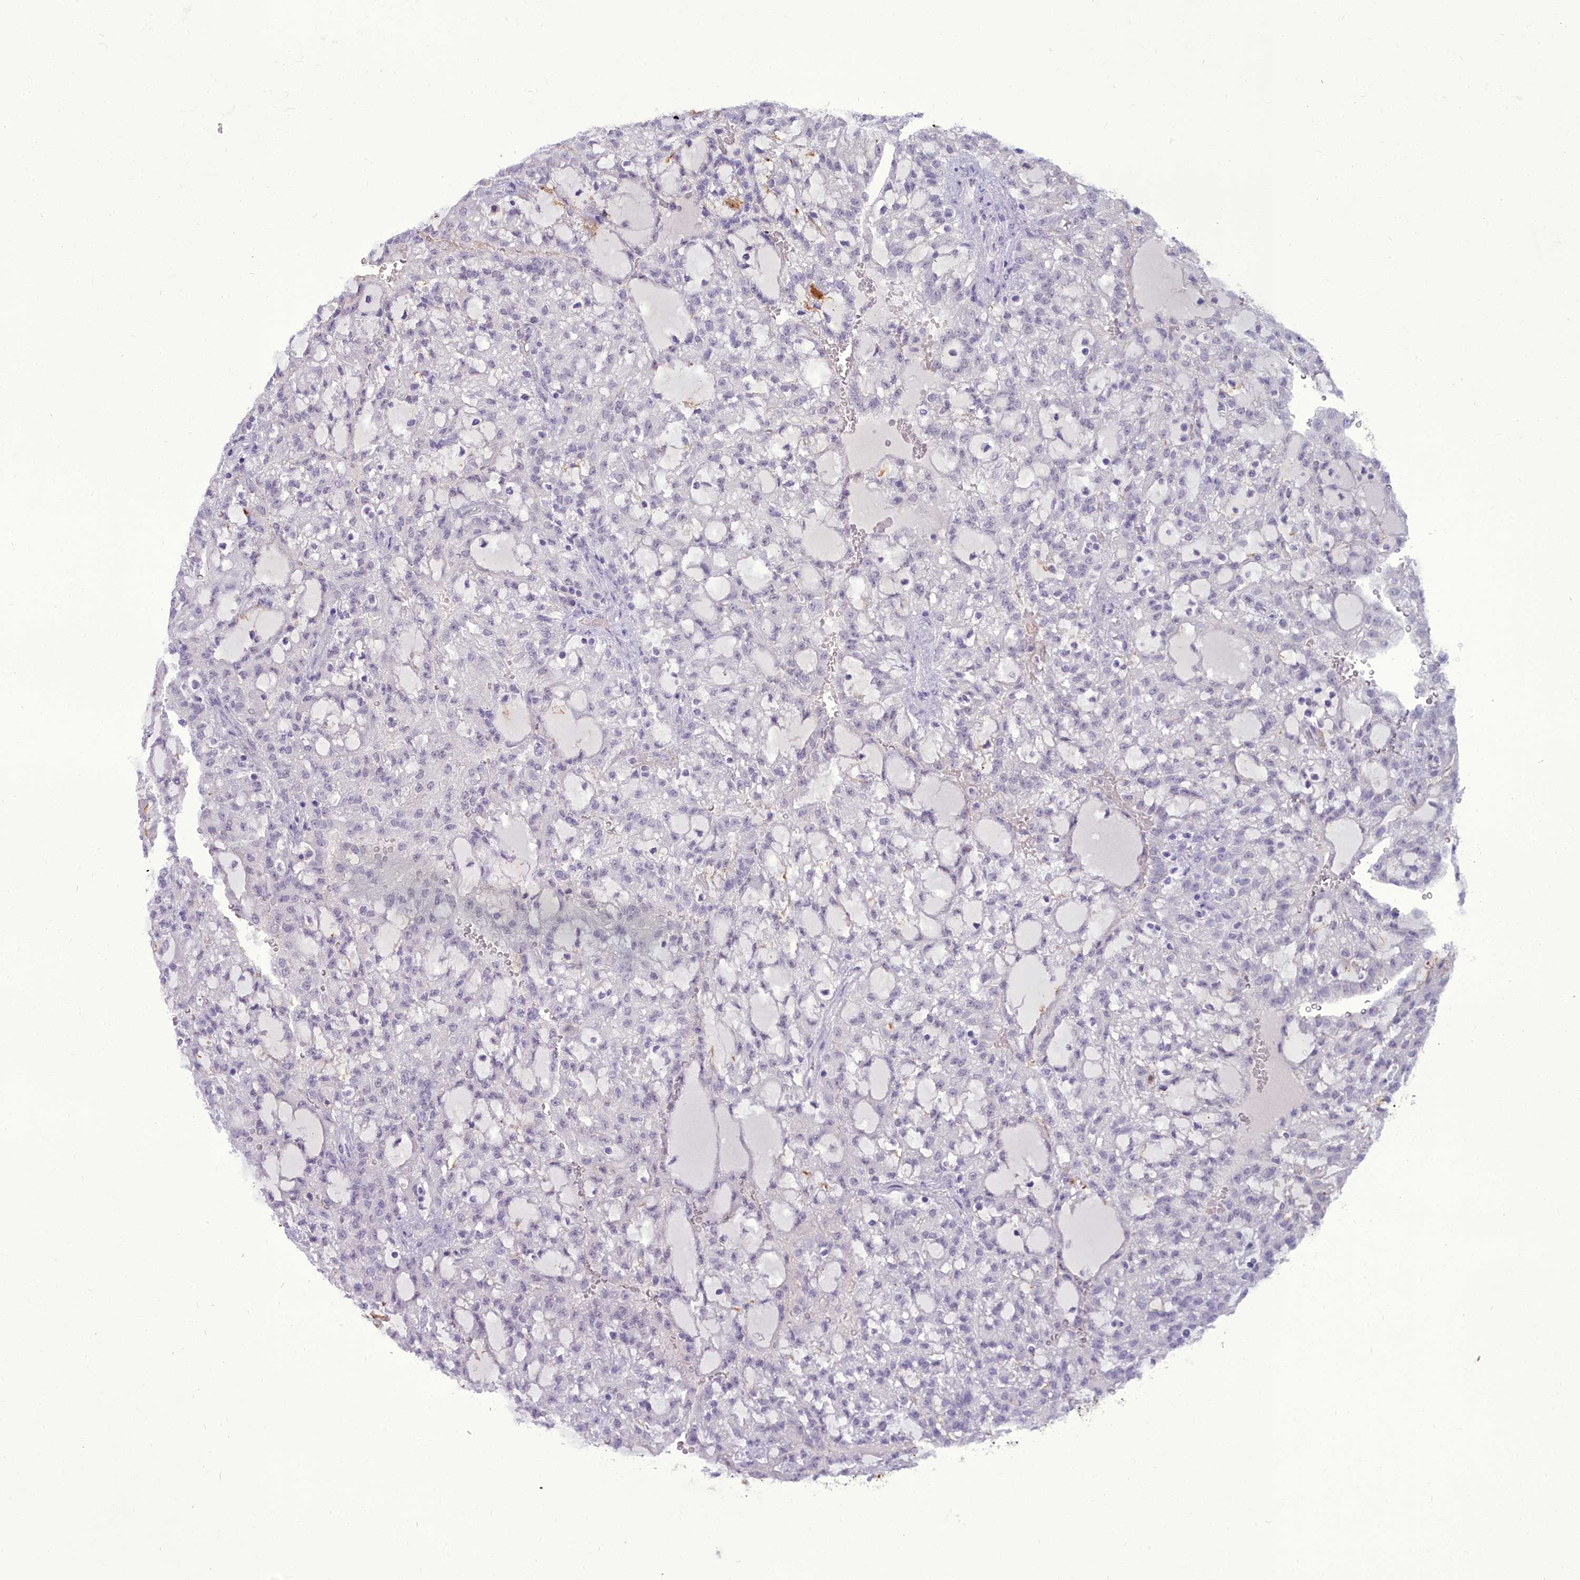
{"staining": {"intensity": "negative", "quantity": "none", "location": "none"}, "tissue": "renal cancer", "cell_type": "Tumor cells", "image_type": "cancer", "snomed": [{"axis": "morphology", "description": "Adenocarcinoma, NOS"}, {"axis": "topography", "description": "Kidney"}], "caption": "Immunohistochemistry (IHC) photomicrograph of renal cancer stained for a protein (brown), which reveals no positivity in tumor cells.", "gene": "OSTN", "patient": {"sex": "male", "age": 63}}